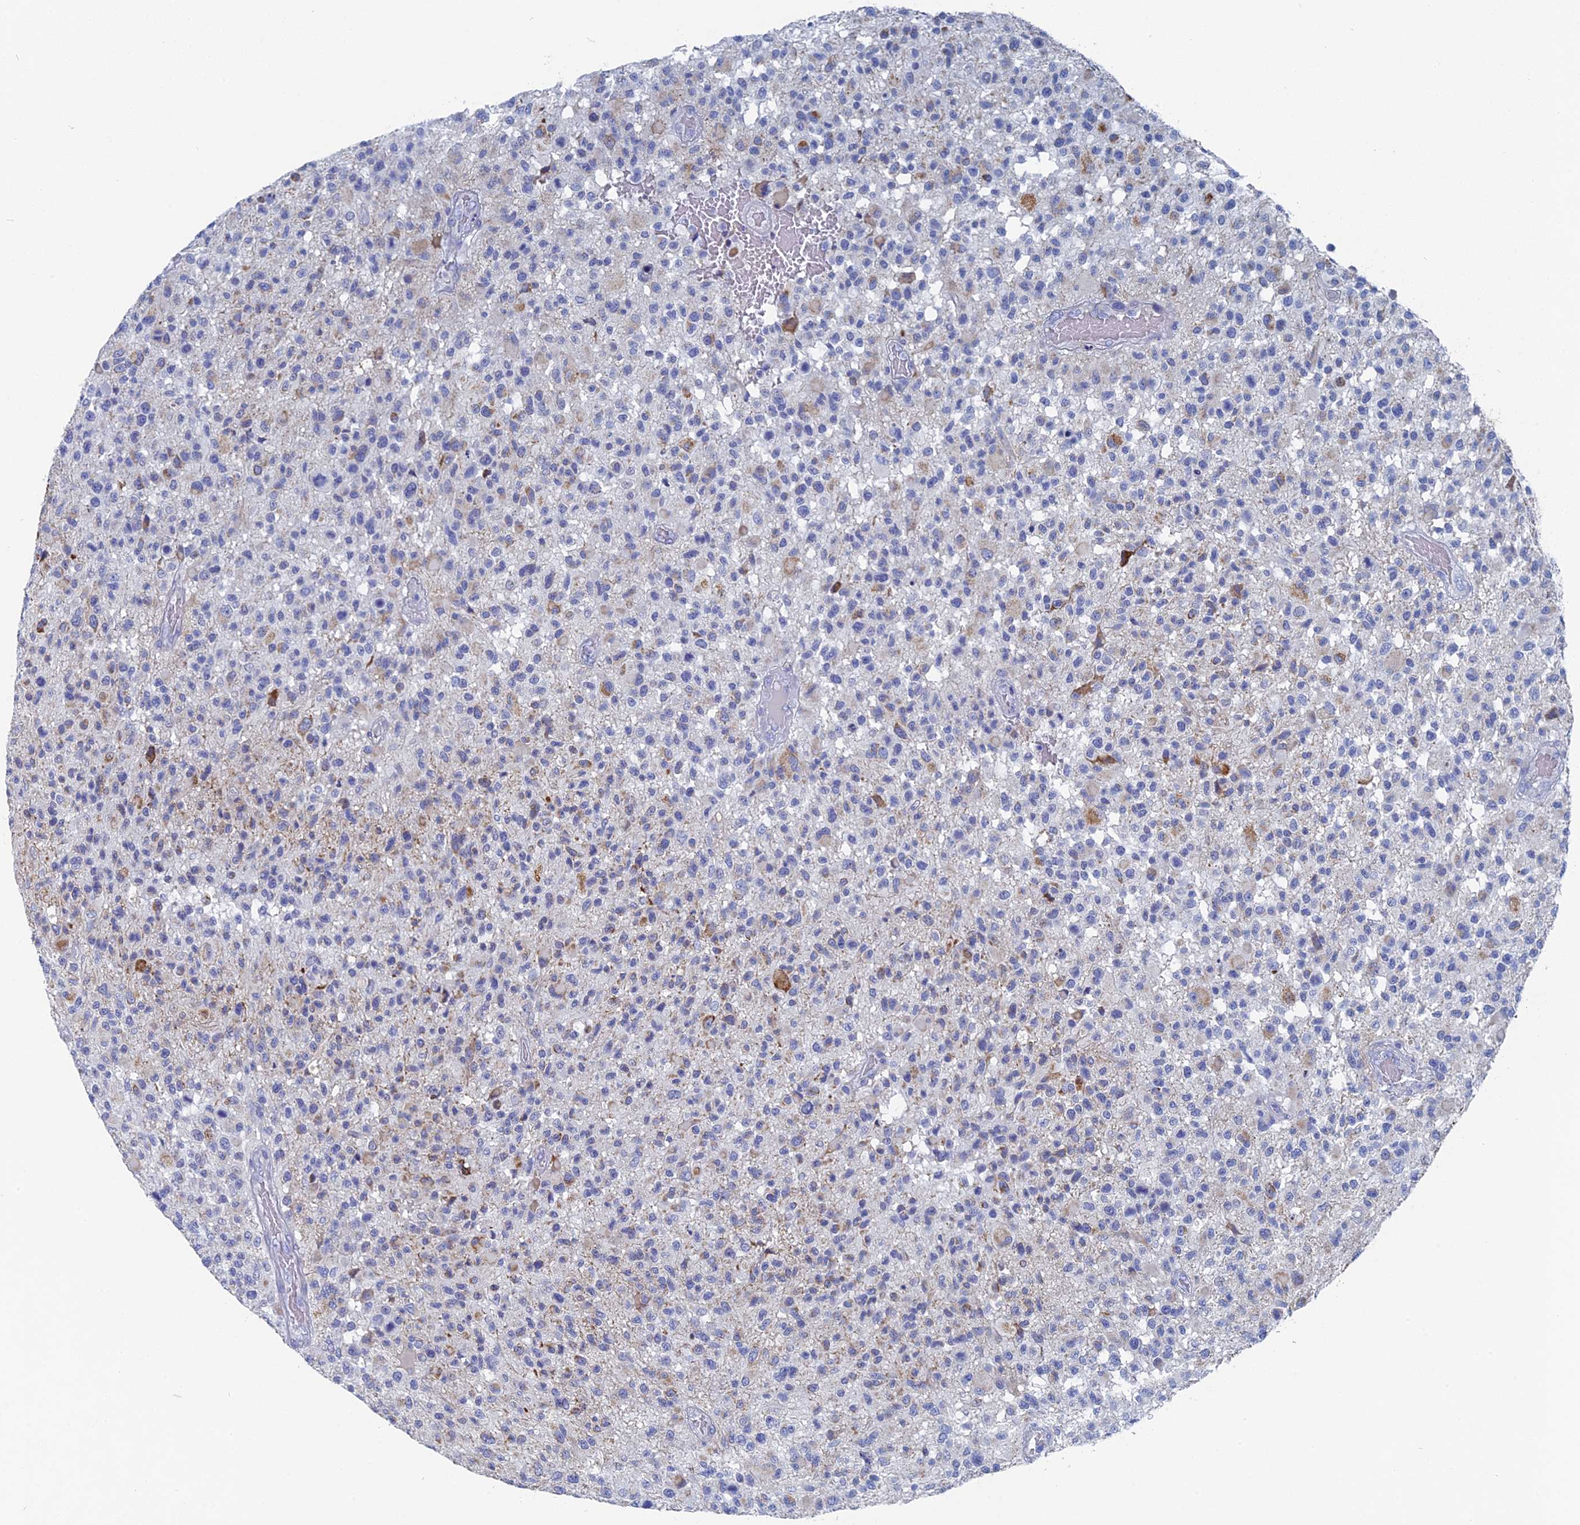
{"staining": {"intensity": "negative", "quantity": "none", "location": "none"}, "tissue": "glioma", "cell_type": "Tumor cells", "image_type": "cancer", "snomed": [{"axis": "morphology", "description": "Glioma, malignant, High grade"}, {"axis": "morphology", "description": "Glioblastoma, NOS"}, {"axis": "topography", "description": "Brain"}], "caption": "Micrograph shows no protein positivity in tumor cells of glioma tissue.", "gene": "HIGD1A", "patient": {"sex": "male", "age": 60}}